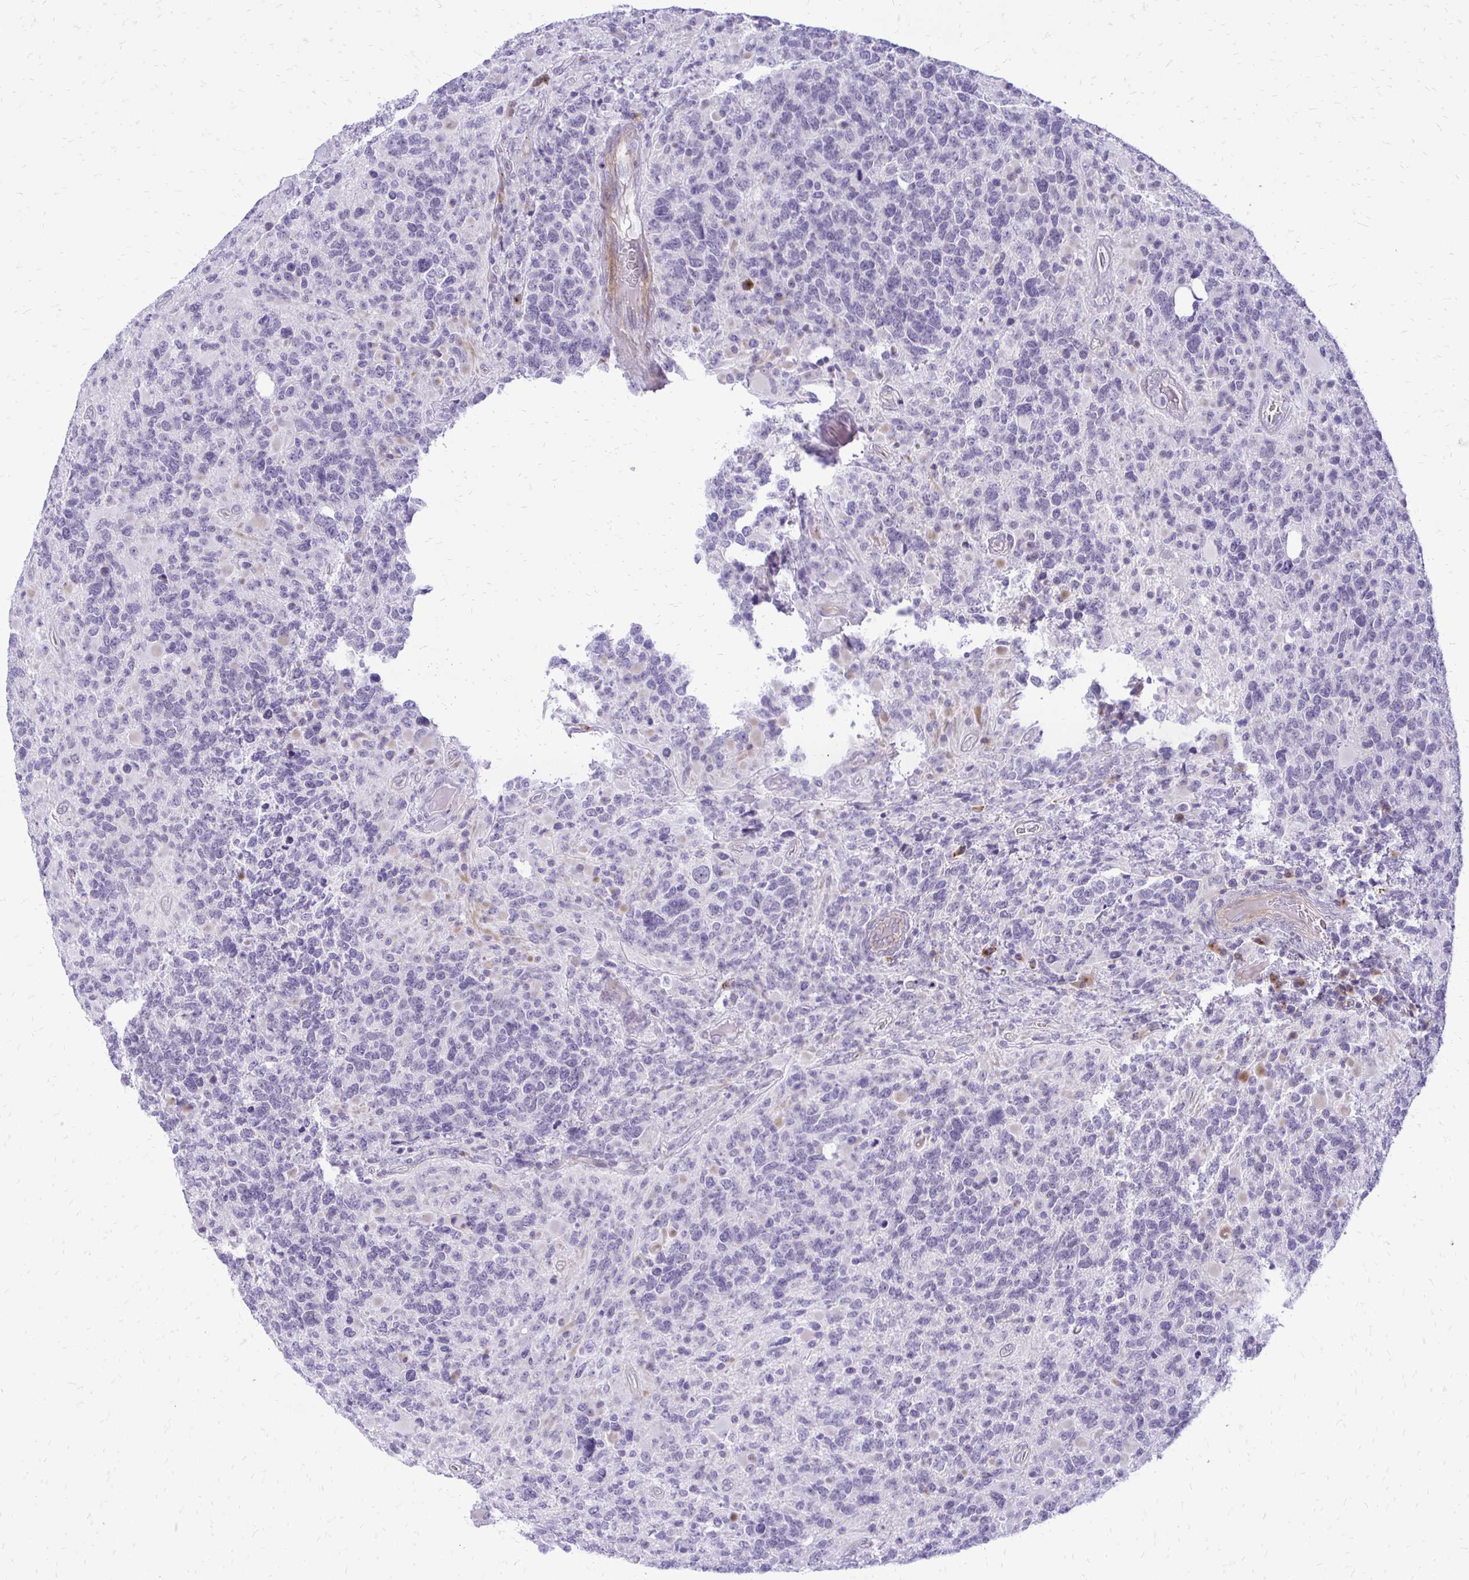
{"staining": {"intensity": "negative", "quantity": "none", "location": "none"}, "tissue": "glioma", "cell_type": "Tumor cells", "image_type": "cancer", "snomed": [{"axis": "morphology", "description": "Glioma, malignant, High grade"}, {"axis": "topography", "description": "Brain"}], "caption": "Tumor cells are negative for brown protein staining in high-grade glioma (malignant).", "gene": "EPYC", "patient": {"sex": "female", "age": 40}}